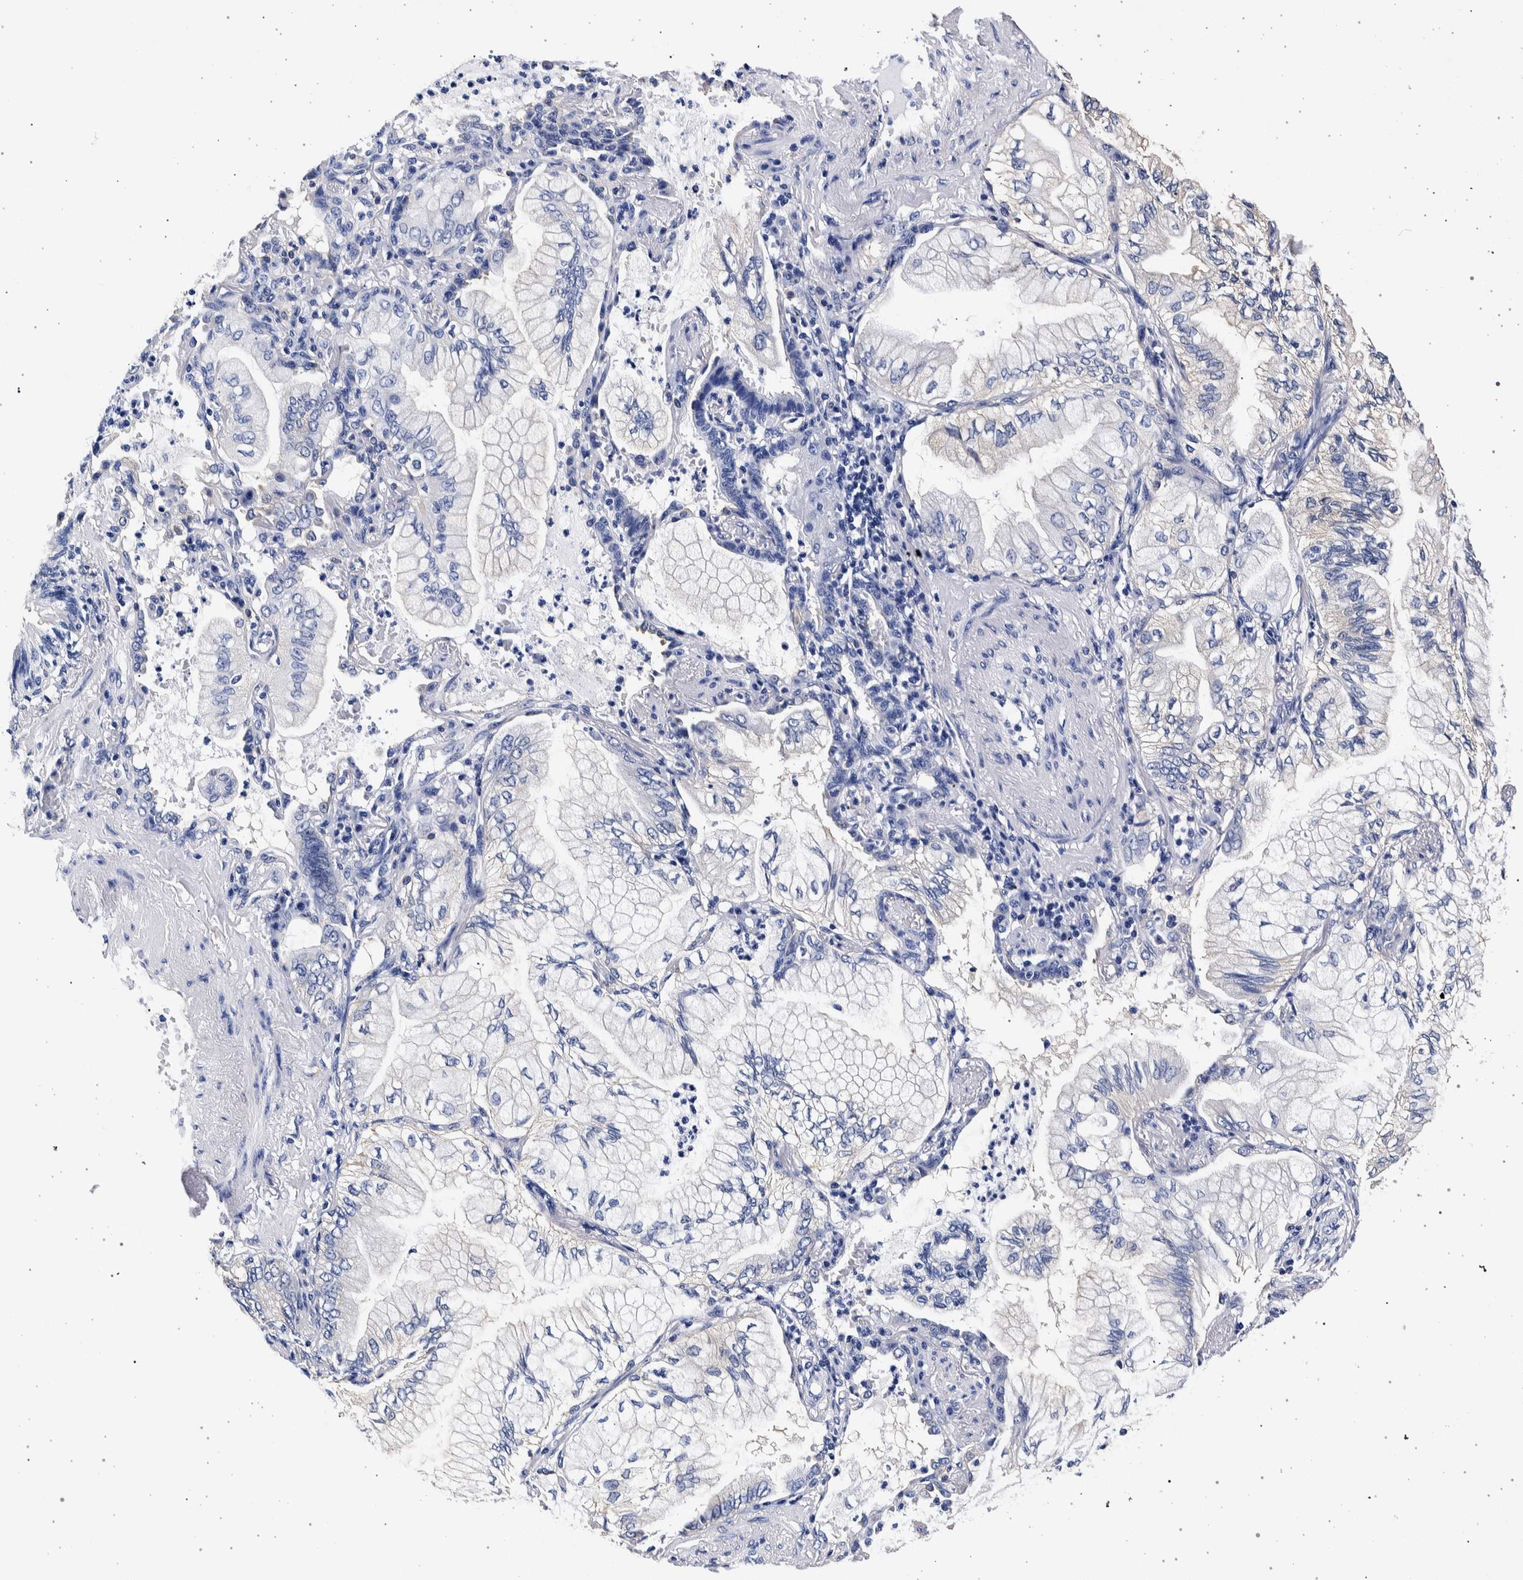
{"staining": {"intensity": "negative", "quantity": "none", "location": "none"}, "tissue": "lung cancer", "cell_type": "Tumor cells", "image_type": "cancer", "snomed": [{"axis": "morphology", "description": "Adenocarcinoma, NOS"}, {"axis": "topography", "description": "Lung"}], "caption": "This is an immunohistochemistry (IHC) histopathology image of lung cancer (adenocarcinoma). There is no expression in tumor cells.", "gene": "NIBAN2", "patient": {"sex": "female", "age": 70}}